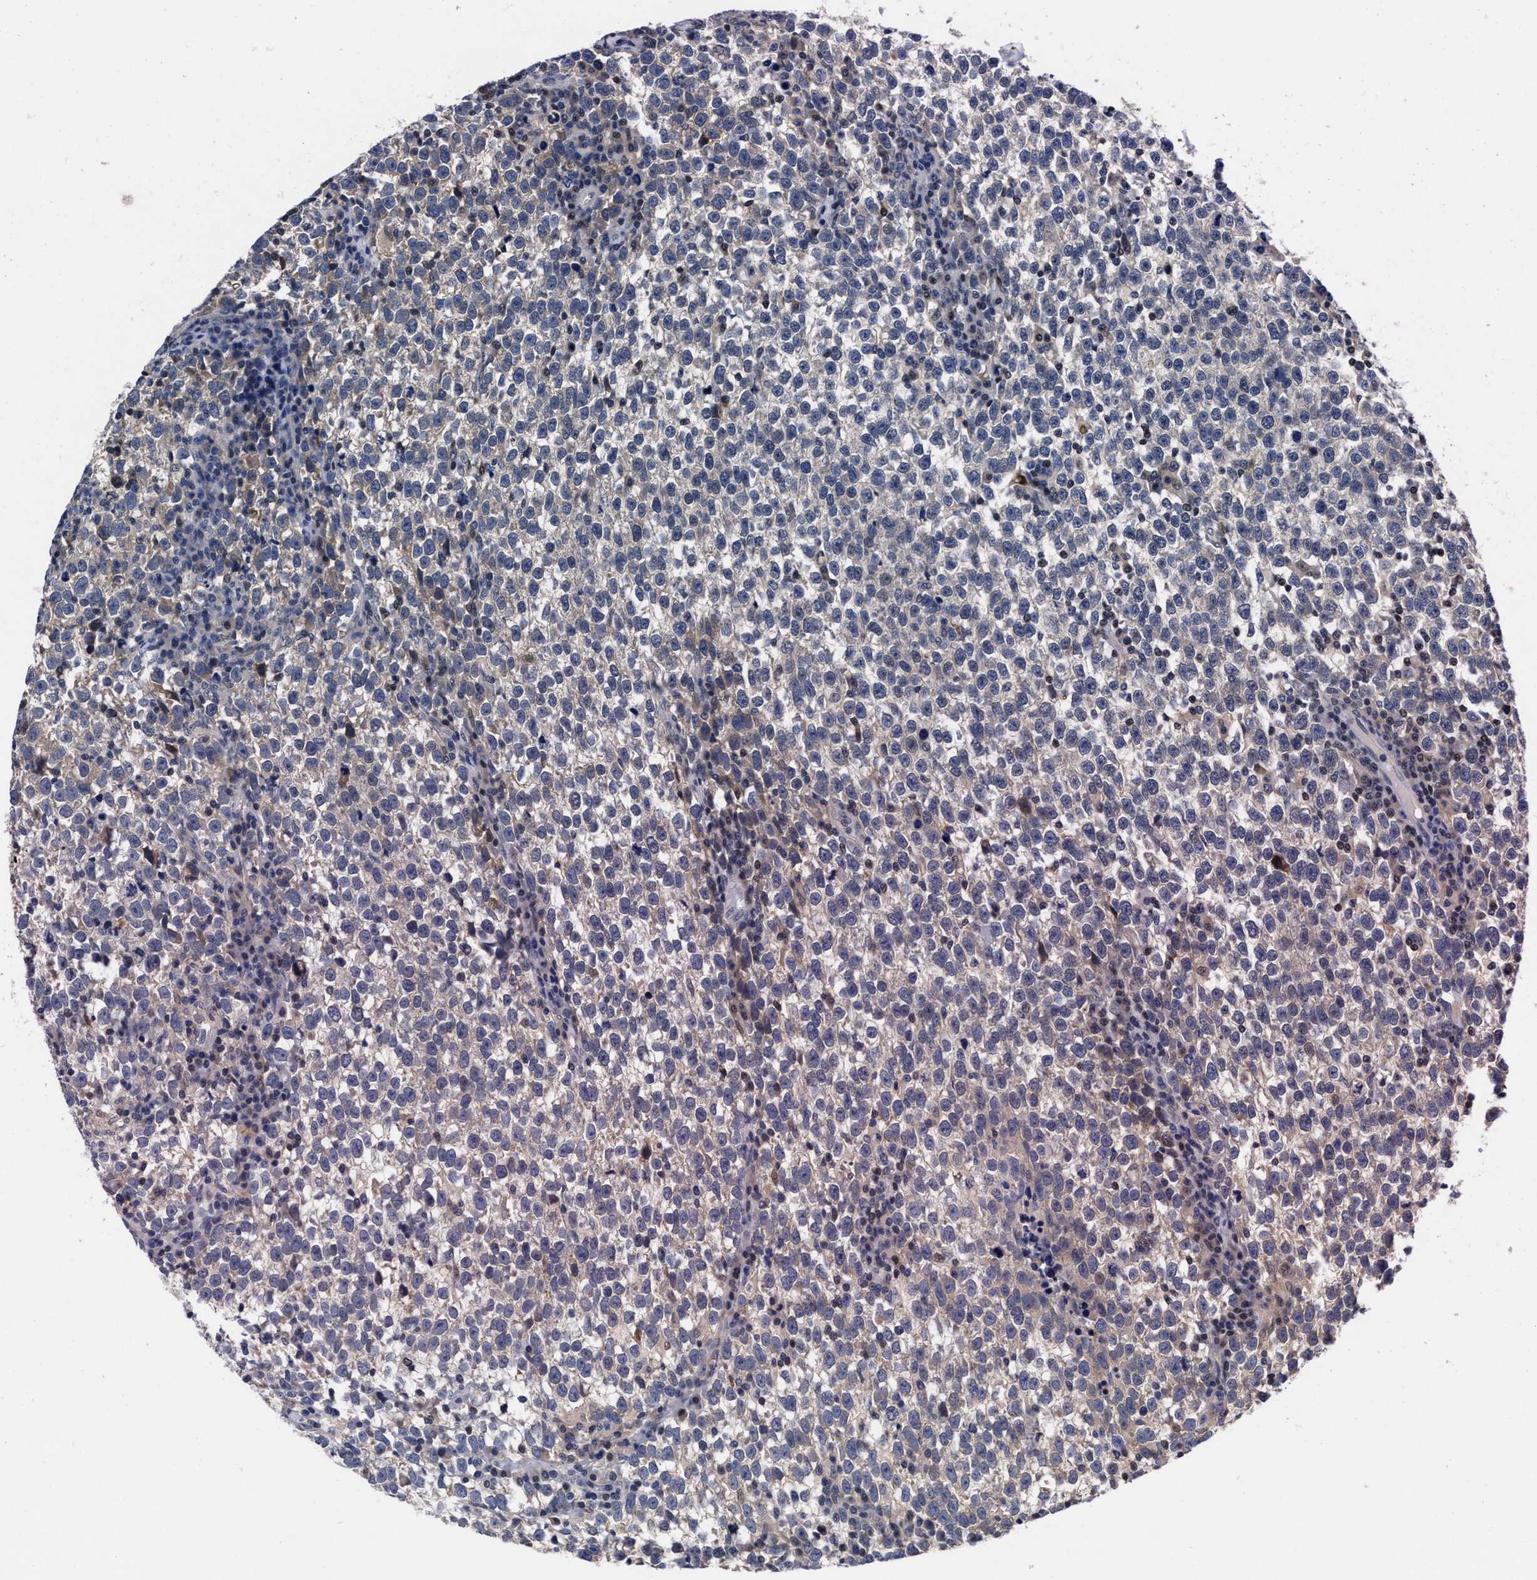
{"staining": {"intensity": "weak", "quantity": "<25%", "location": "cytoplasmic/membranous"}, "tissue": "testis cancer", "cell_type": "Tumor cells", "image_type": "cancer", "snomed": [{"axis": "morphology", "description": "Normal tissue, NOS"}, {"axis": "morphology", "description": "Seminoma, NOS"}, {"axis": "topography", "description": "Testis"}], "caption": "Immunohistochemistry histopathology image of human seminoma (testis) stained for a protein (brown), which reveals no staining in tumor cells. (DAB IHC, high magnification).", "gene": "KIF12", "patient": {"sex": "male", "age": 43}}